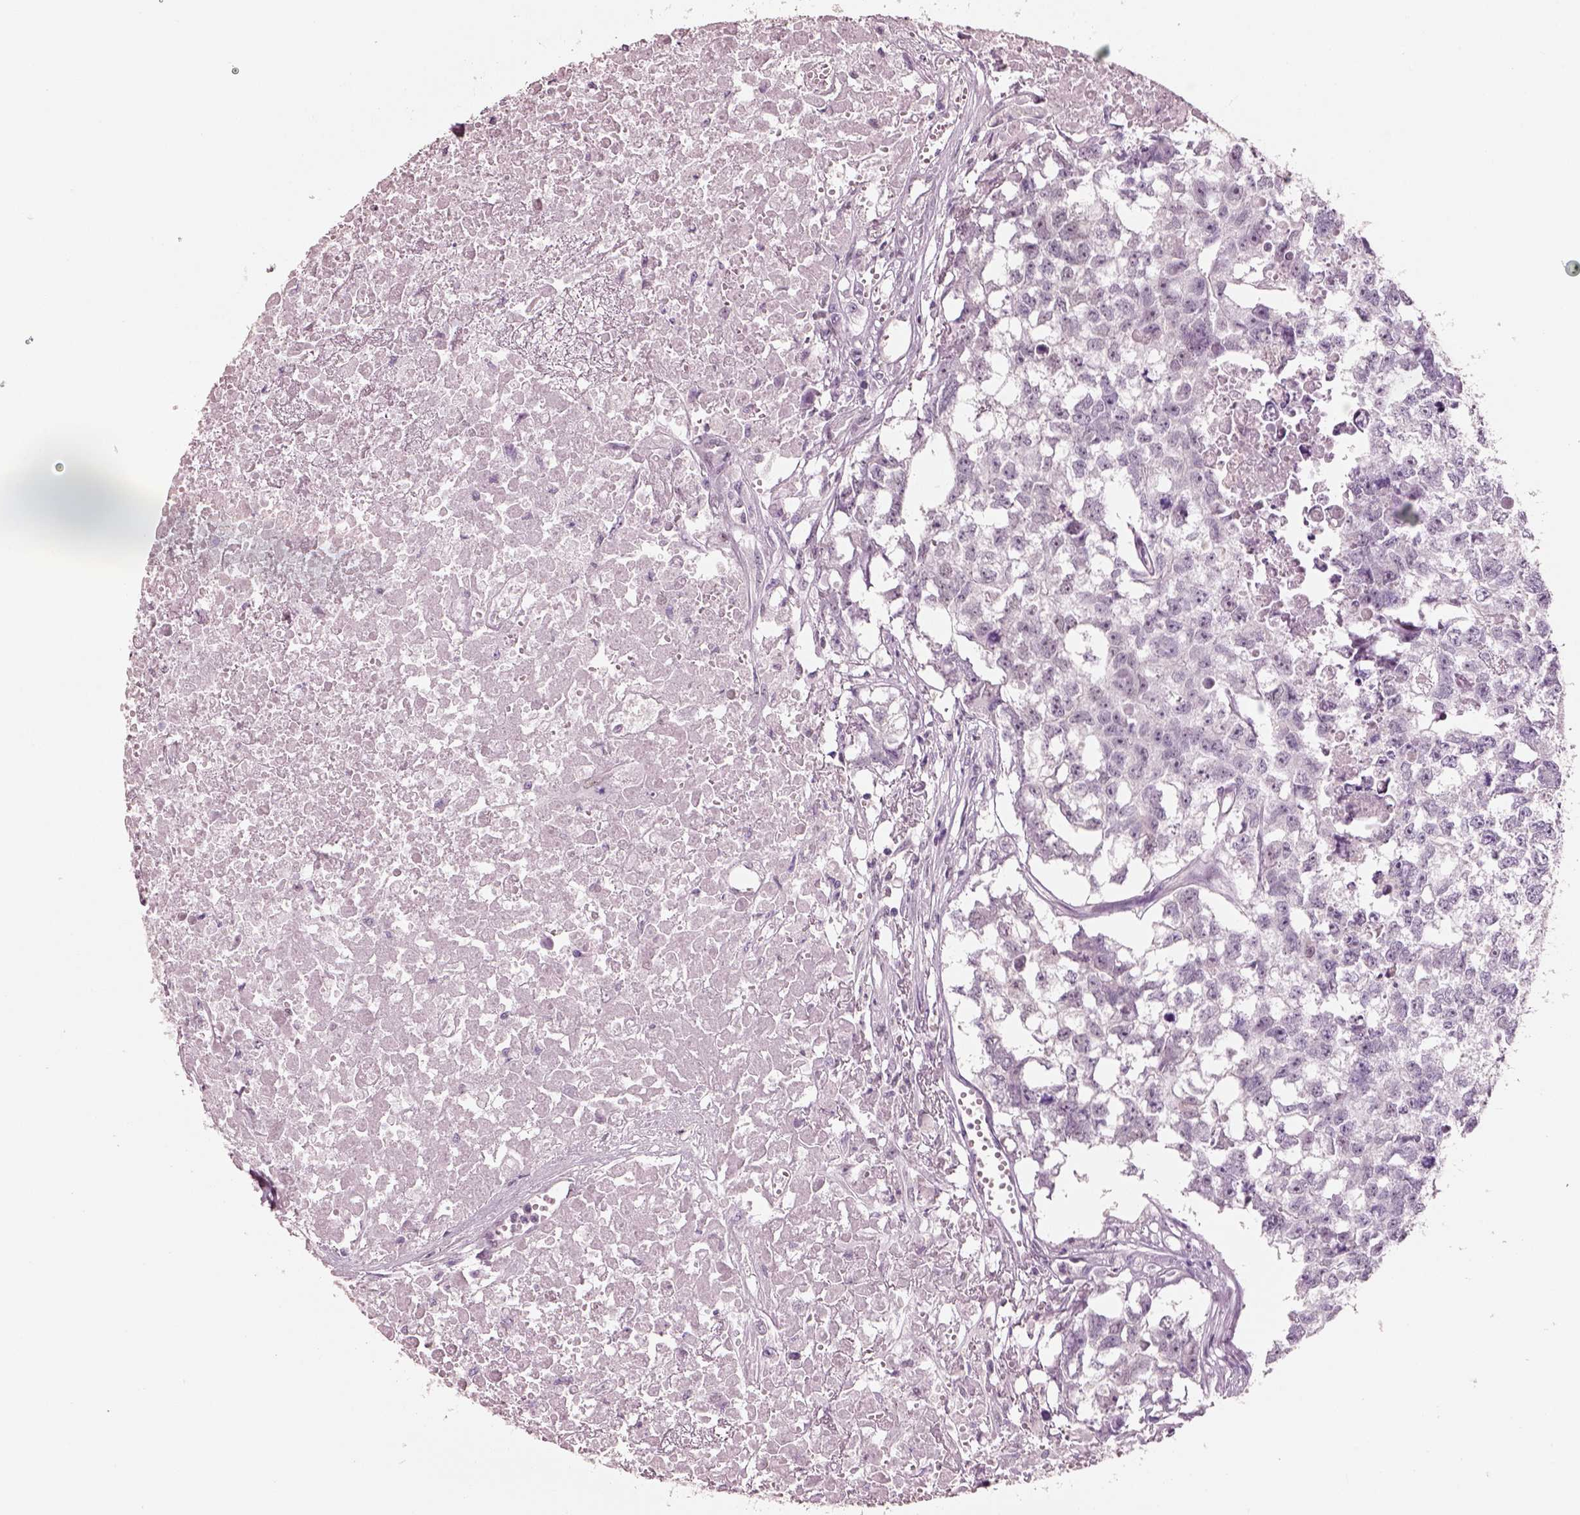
{"staining": {"intensity": "weak", "quantity": "<25%", "location": "nuclear"}, "tissue": "testis cancer", "cell_type": "Tumor cells", "image_type": "cancer", "snomed": [{"axis": "morphology", "description": "Carcinoma, Embryonal, NOS"}, {"axis": "morphology", "description": "Teratoma, malignant, NOS"}, {"axis": "topography", "description": "Testis"}], "caption": "Tumor cells show no significant protein positivity in embryonal carcinoma (testis).", "gene": "ELSPBP1", "patient": {"sex": "male", "age": 44}}